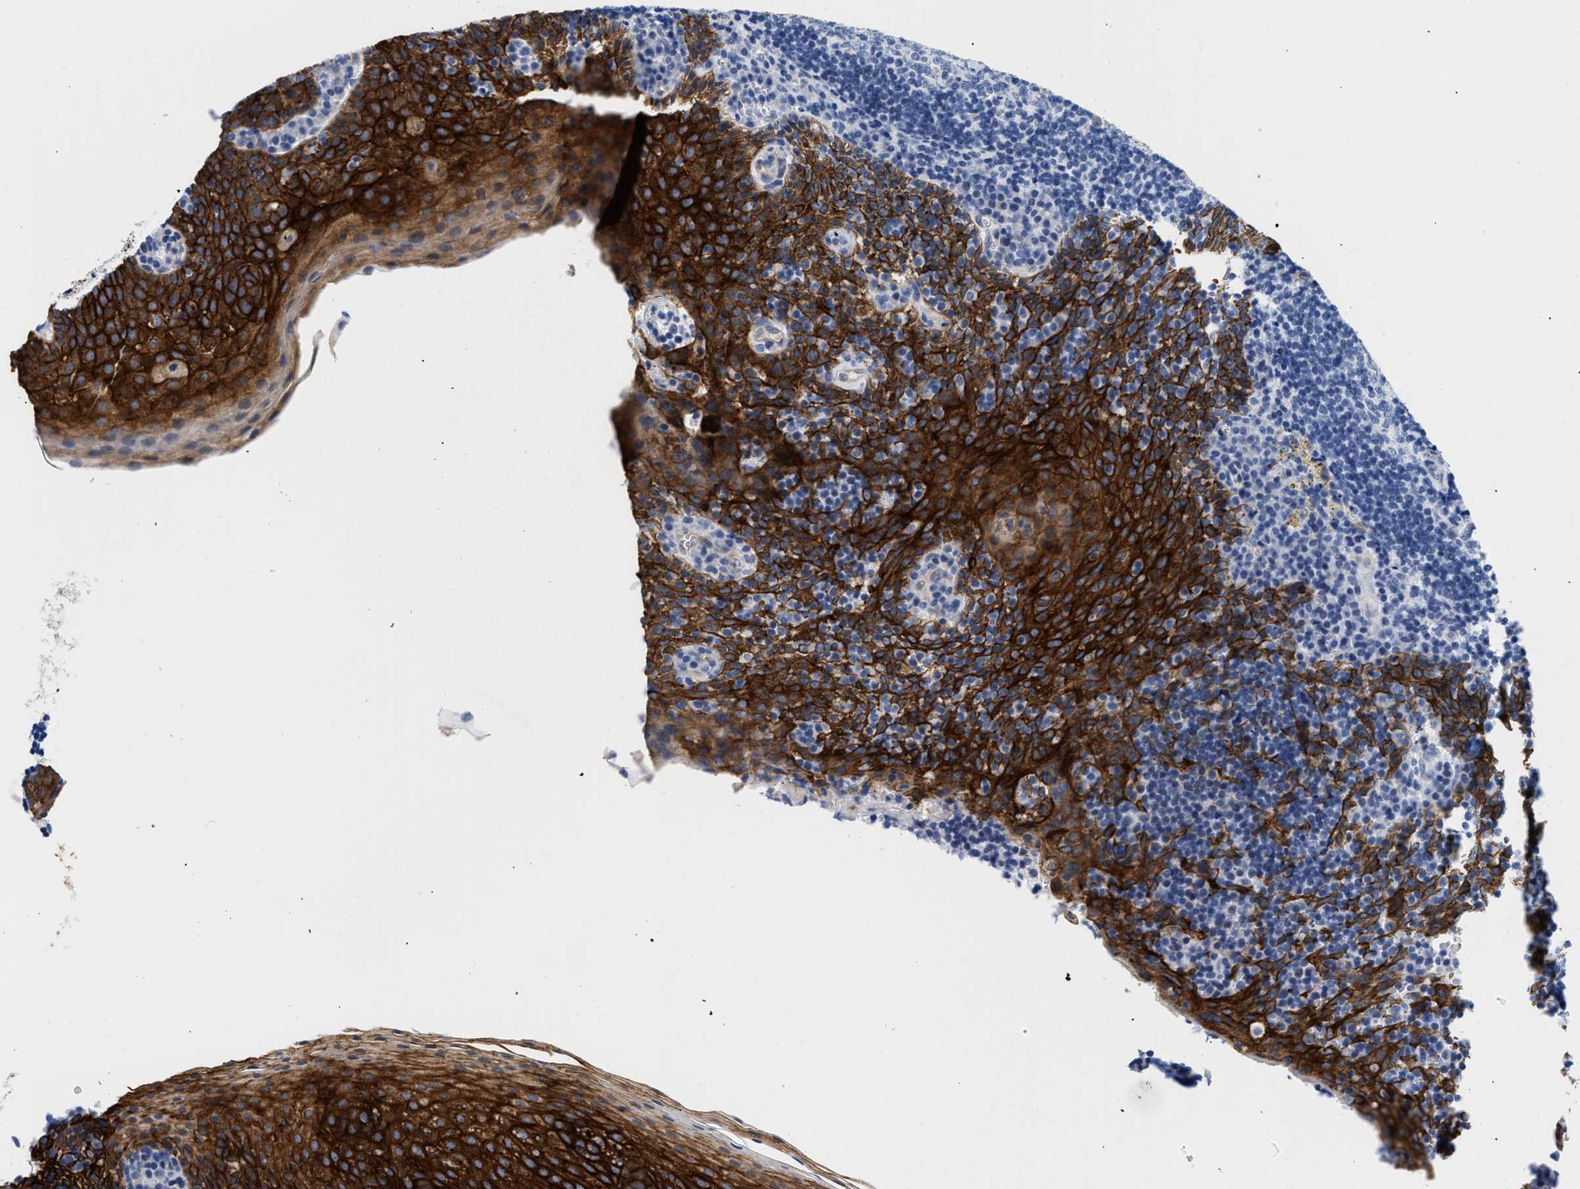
{"staining": {"intensity": "negative", "quantity": "none", "location": "none"}, "tissue": "tonsil", "cell_type": "Germinal center cells", "image_type": "normal", "snomed": [{"axis": "morphology", "description": "Normal tissue, NOS"}, {"axis": "morphology", "description": "Inflammation, NOS"}, {"axis": "topography", "description": "Tonsil"}], "caption": "Immunohistochemical staining of normal human tonsil demonstrates no significant positivity in germinal center cells.", "gene": "TRIM29", "patient": {"sex": "female", "age": 31}}